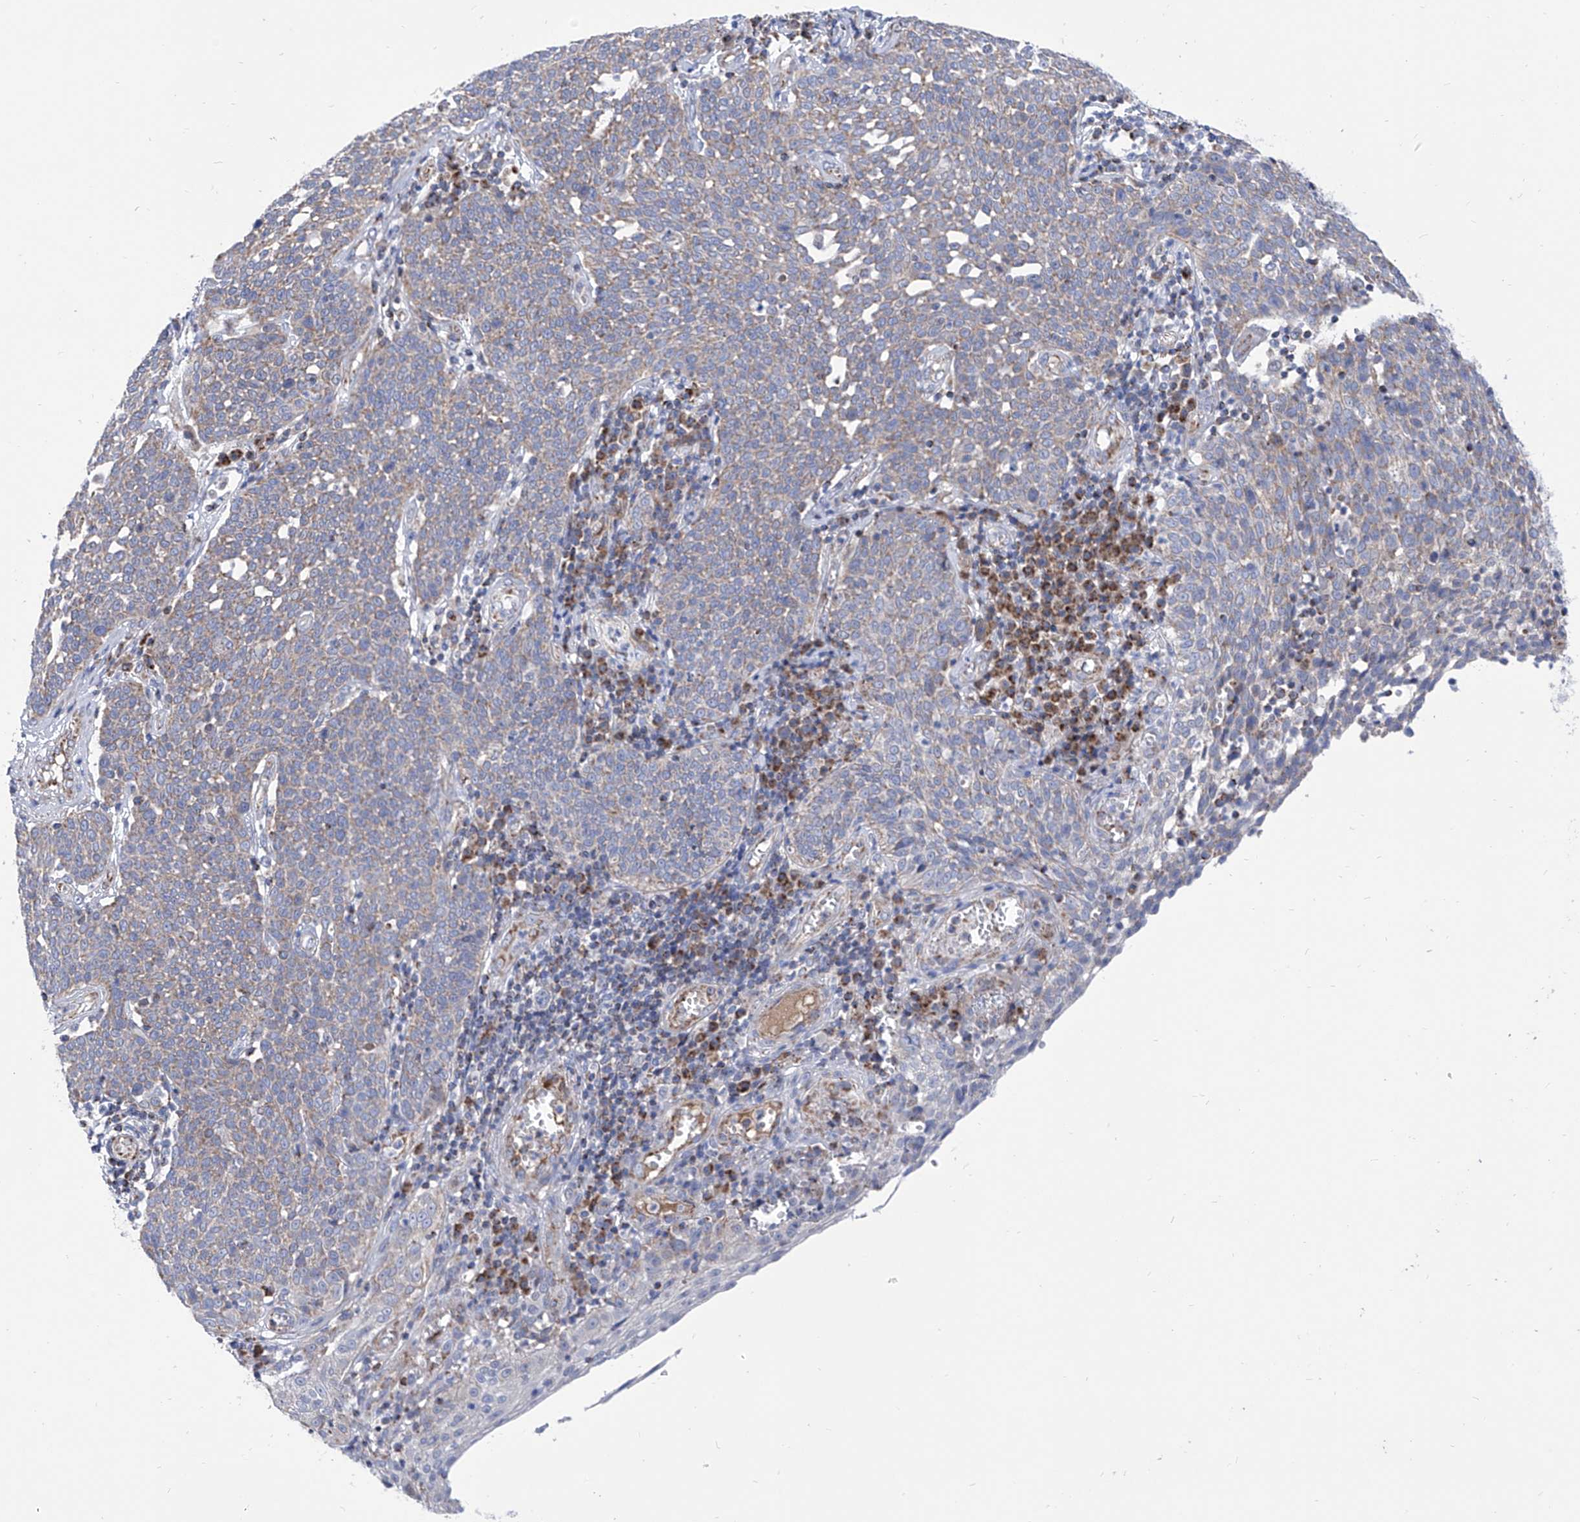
{"staining": {"intensity": "weak", "quantity": "25%-75%", "location": "cytoplasmic/membranous"}, "tissue": "cervical cancer", "cell_type": "Tumor cells", "image_type": "cancer", "snomed": [{"axis": "morphology", "description": "Squamous cell carcinoma, NOS"}, {"axis": "topography", "description": "Cervix"}], "caption": "Immunohistochemistry photomicrograph of cervical cancer (squamous cell carcinoma) stained for a protein (brown), which displays low levels of weak cytoplasmic/membranous positivity in approximately 25%-75% of tumor cells.", "gene": "SRBD1", "patient": {"sex": "female", "age": 34}}